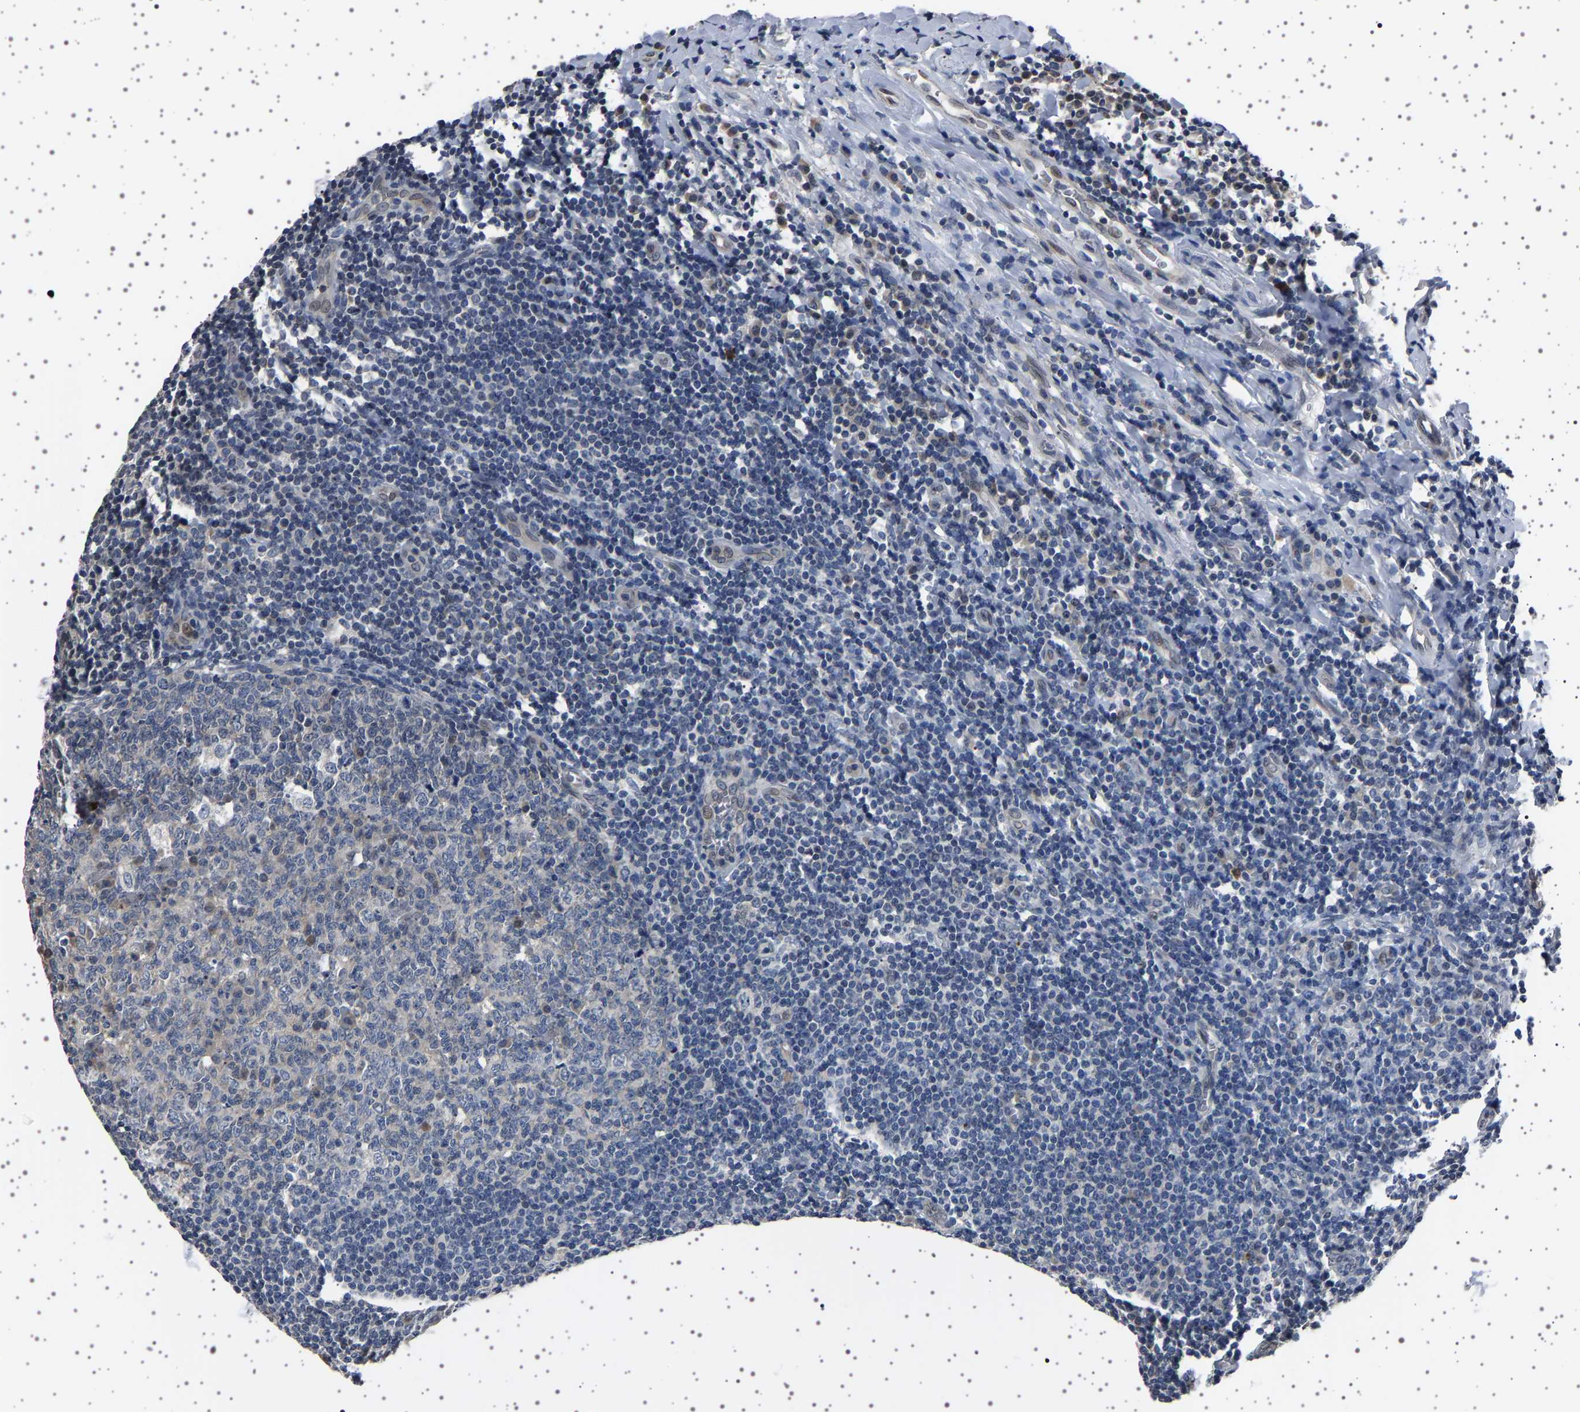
{"staining": {"intensity": "negative", "quantity": "none", "location": "none"}, "tissue": "tonsil", "cell_type": "Germinal center cells", "image_type": "normal", "snomed": [{"axis": "morphology", "description": "Normal tissue, NOS"}, {"axis": "topography", "description": "Tonsil"}], "caption": "Germinal center cells are negative for protein expression in benign human tonsil. (Brightfield microscopy of DAB (3,3'-diaminobenzidine) immunohistochemistry (IHC) at high magnification).", "gene": "IL10RB", "patient": {"sex": "male", "age": 31}}